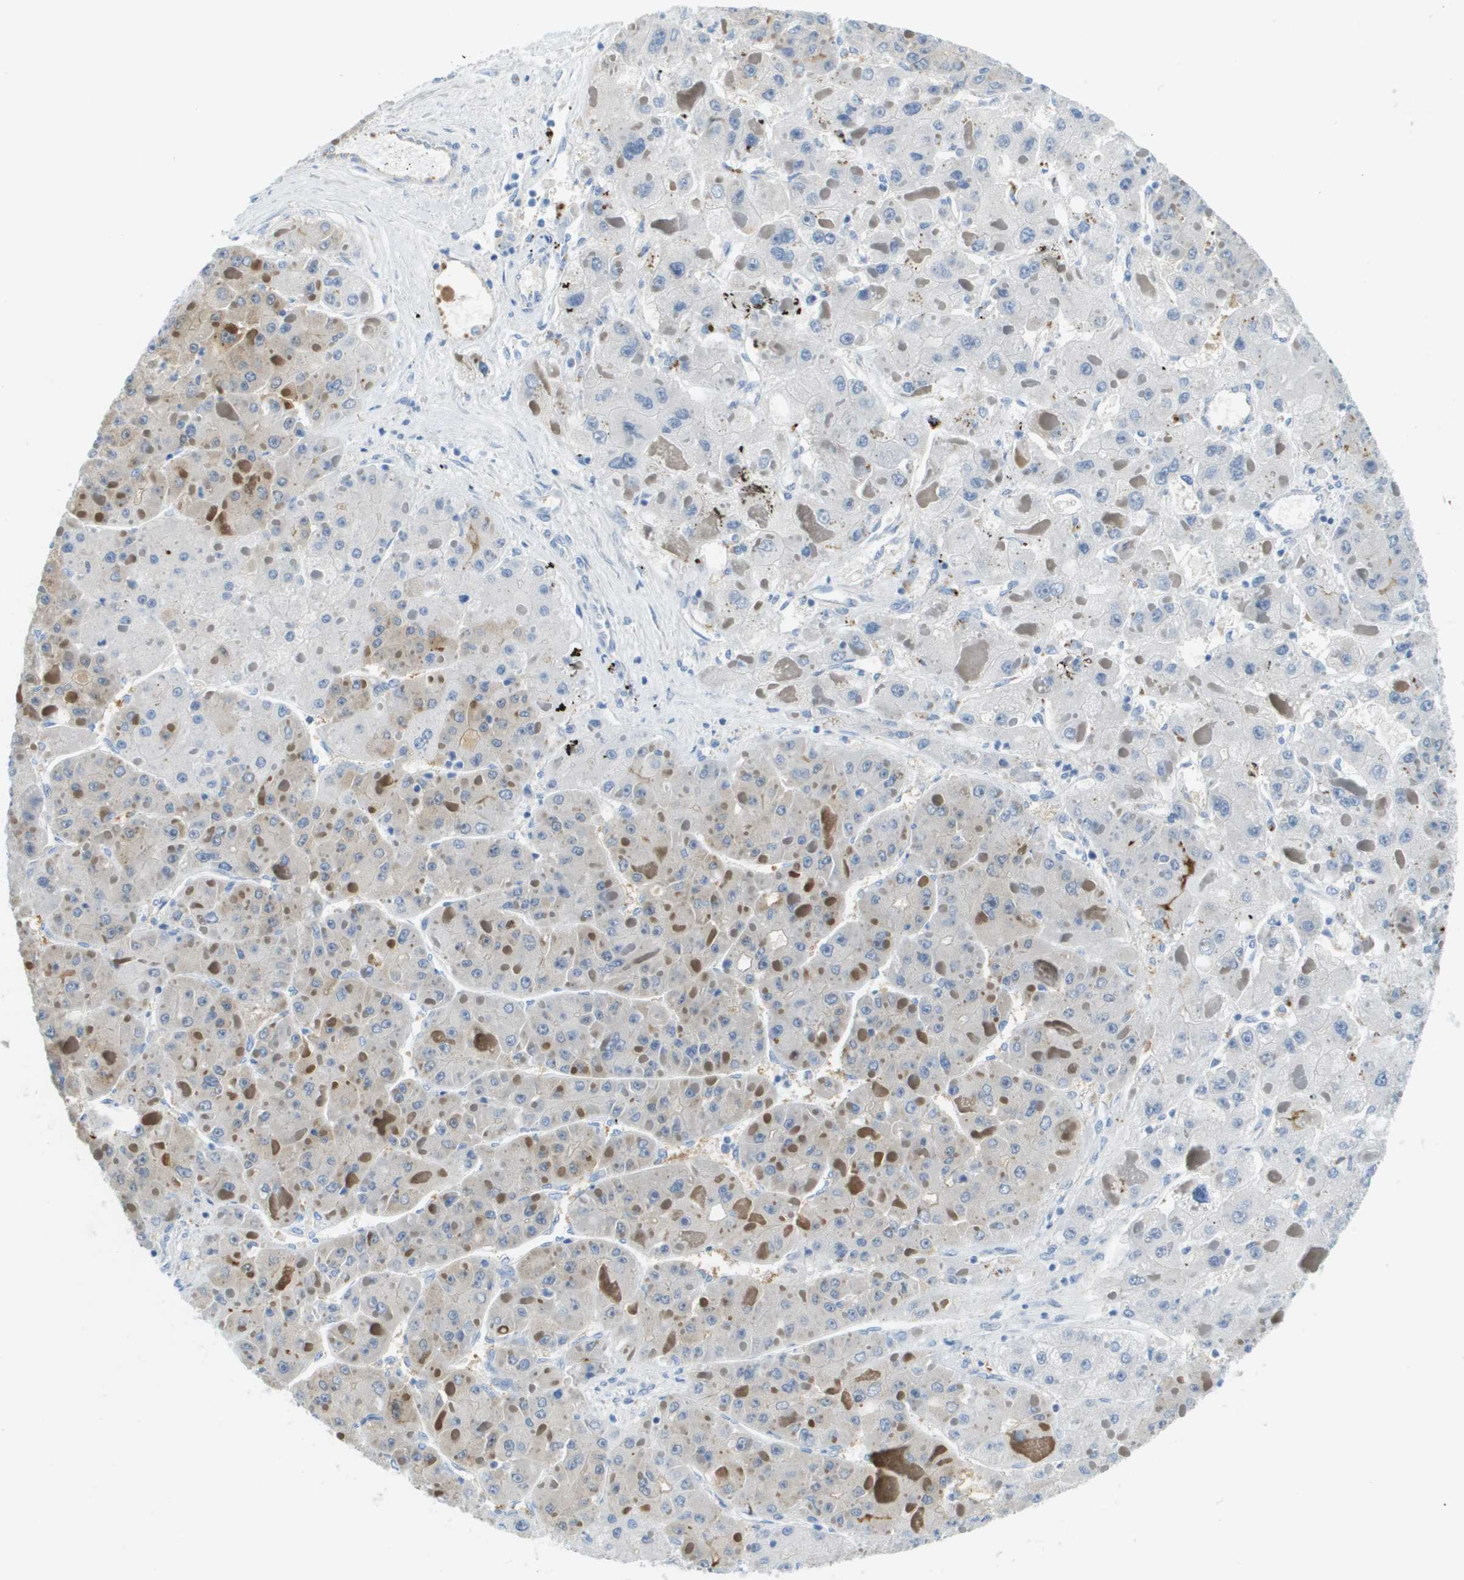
{"staining": {"intensity": "weak", "quantity": "<25%", "location": "cytoplasmic/membranous"}, "tissue": "liver cancer", "cell_type": "Tumor cells", "image_type": "cancer", "snomed": [{"axis": "morphology", "description": "Carcinoma, Hepatocellular, NOS"}, {"axis": "topography", "description": "Liver"}], "caption": "Tumor cells are negative for protein expression in human liver hepatocellular carcinoma.", "gene": "CDHR2", "patient": {"sex": "female", "age": 73}}